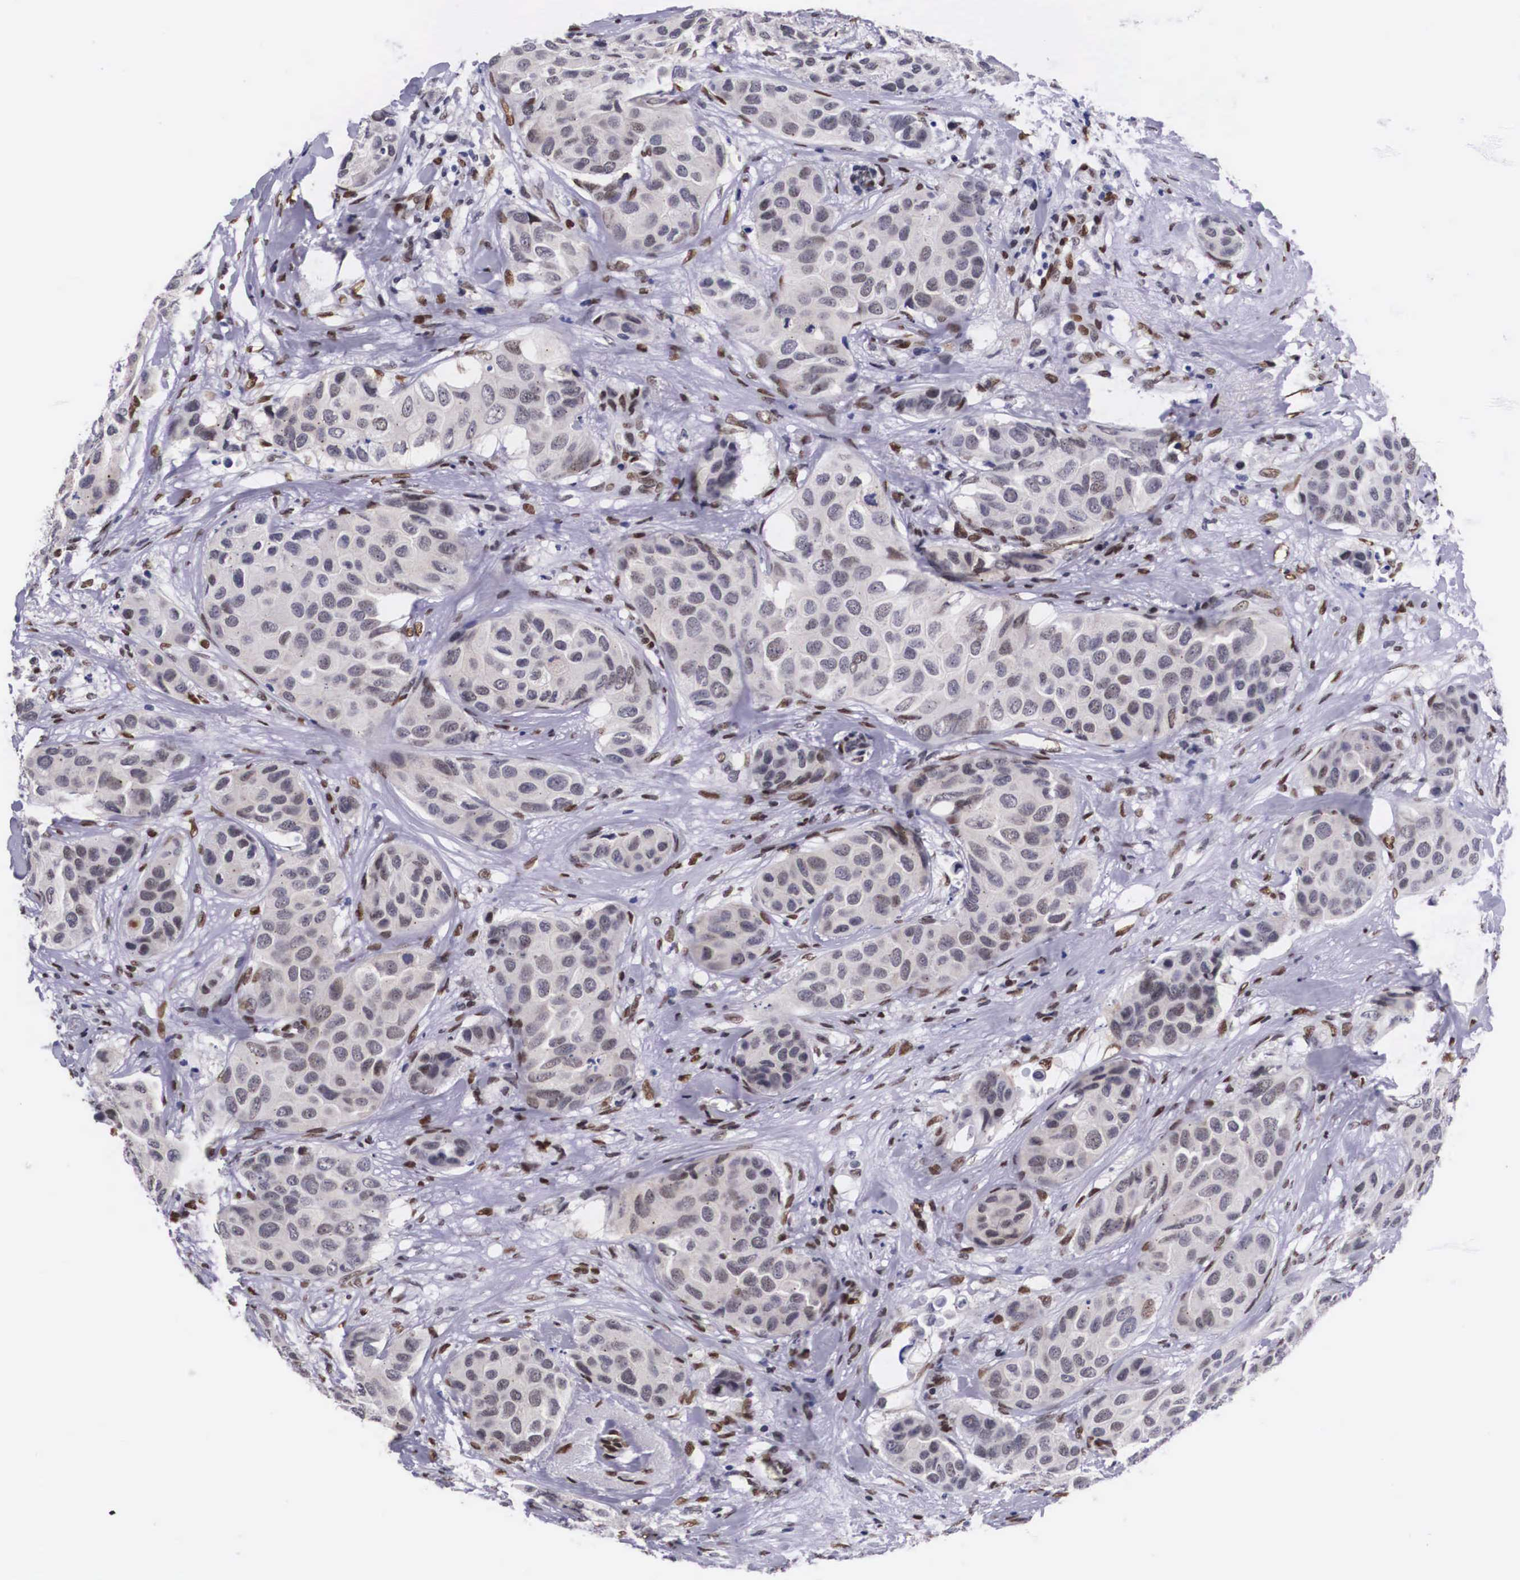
{"staining": {"intensity": "weak", "quantity": "25%-75%", "location": "nuclear"}, "tissue": "breast cancer", "cell_type": "Tumor cells", "image_type": "cancer", "snomed": [{"axis": "morphology", "description": "Duct carcinoma"}, {"axis": "topography", "description": "Breast"}], "caption": "The photomicrograph exhibits immunohistochemical staining of intraductal carcinoma (breast). There is weak nuclear positivity is appreciated in approximately 25%-75% of tumor cells.", "gene": "KHDRBS3", "patient": {"sex": "female", "age": 68}}